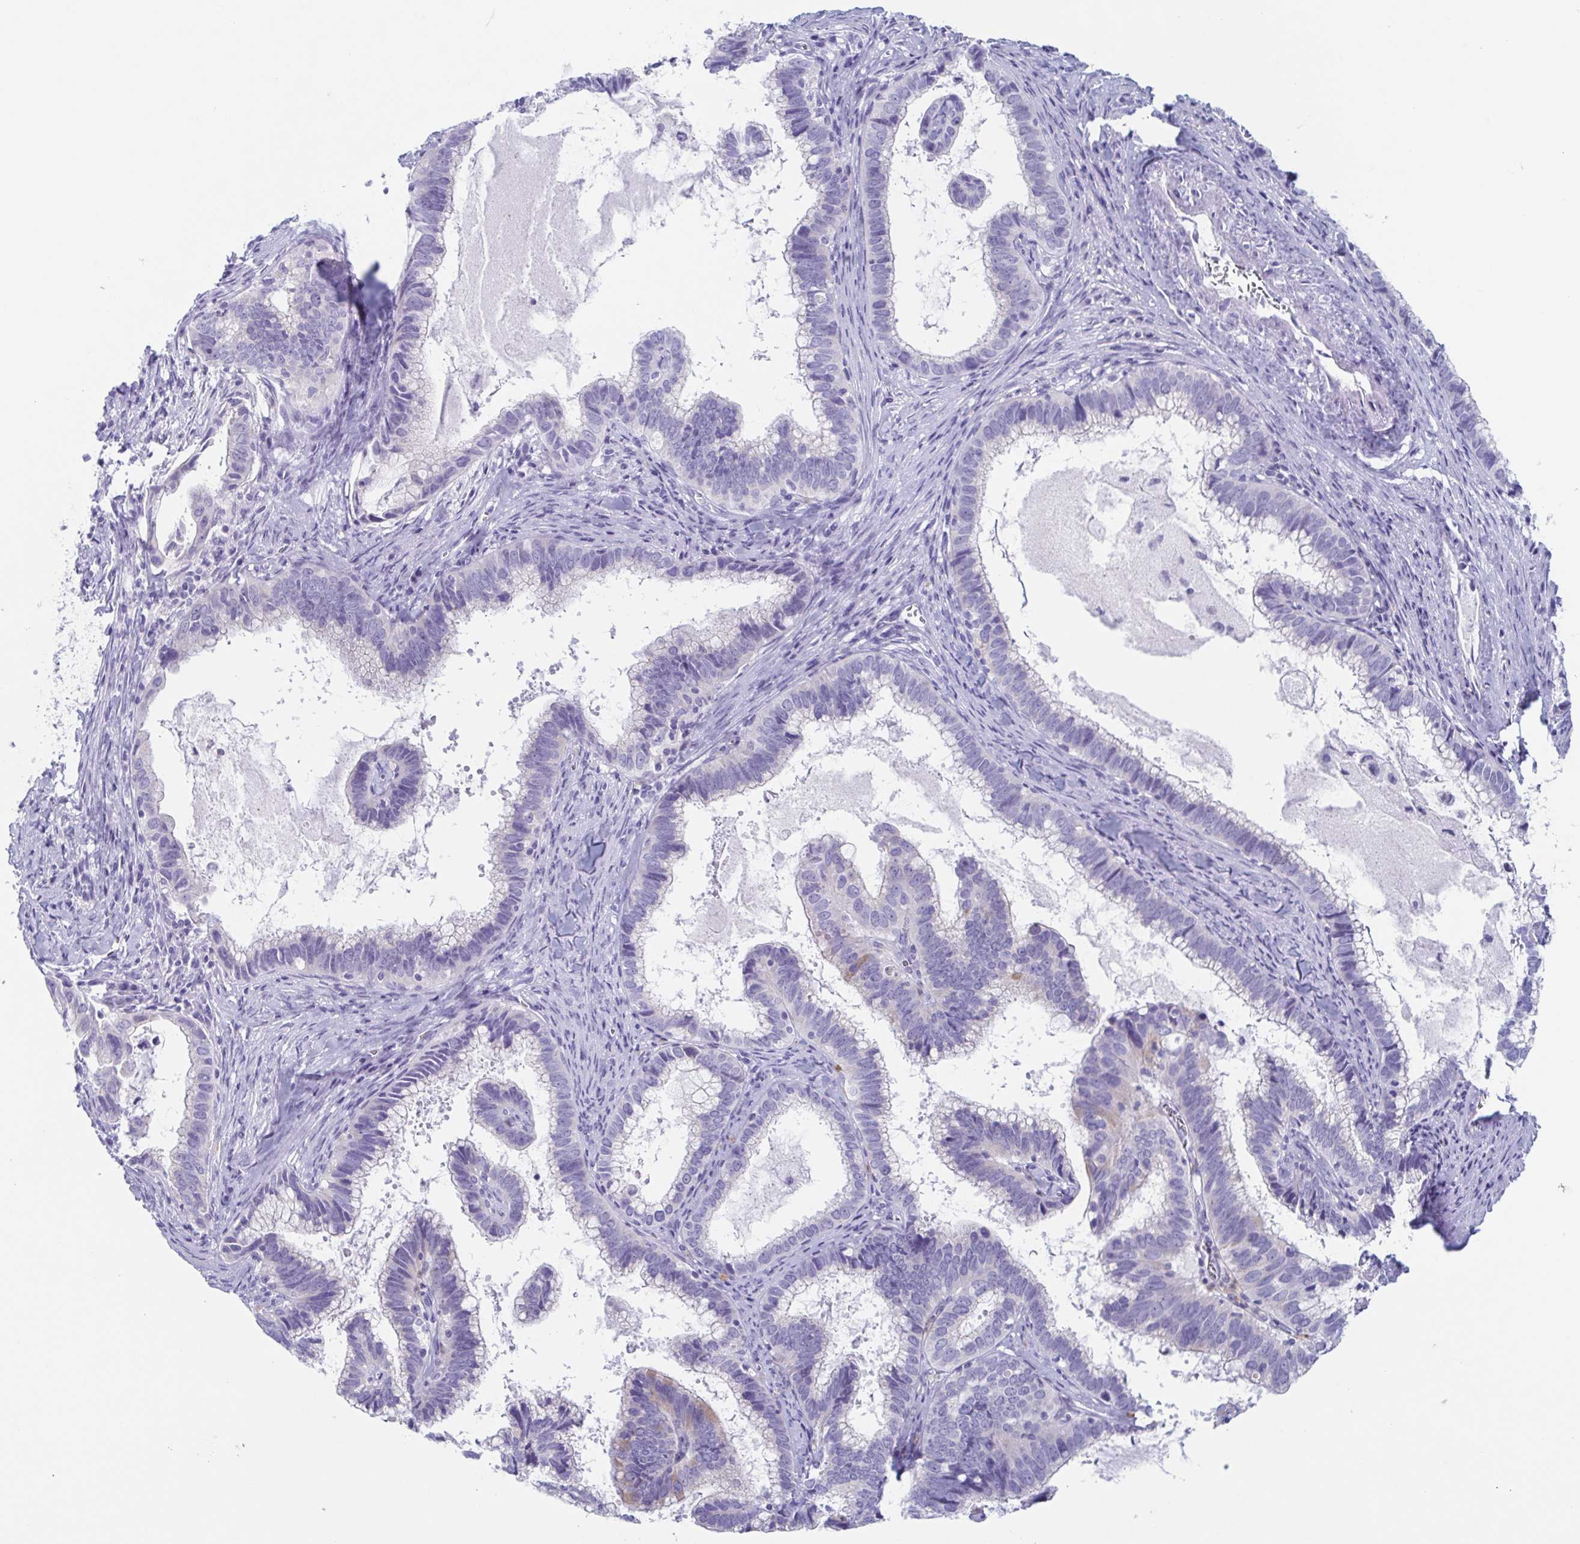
{"staining": {"intensity": "negative", "quantity": "none", "location": "none"}, "tissue": "cervical cancer", "cell_type": "Tumor cells", "image_type": "cancer", "snomed": [{"axis": "morphology", "description": "Adenocarcinoma, NOS"}, {"axis": "topography", "description": "Cervix"}], "caption": "This photomicrograph is of cervical adenocarcinoma stained with immunohistochemistry to label a protein in brown with the nuclei are counter-stained blue. There is no staining in tumor cells.", "gene": "LYRM2", "patient": {"sex": "female", "age": 61}}